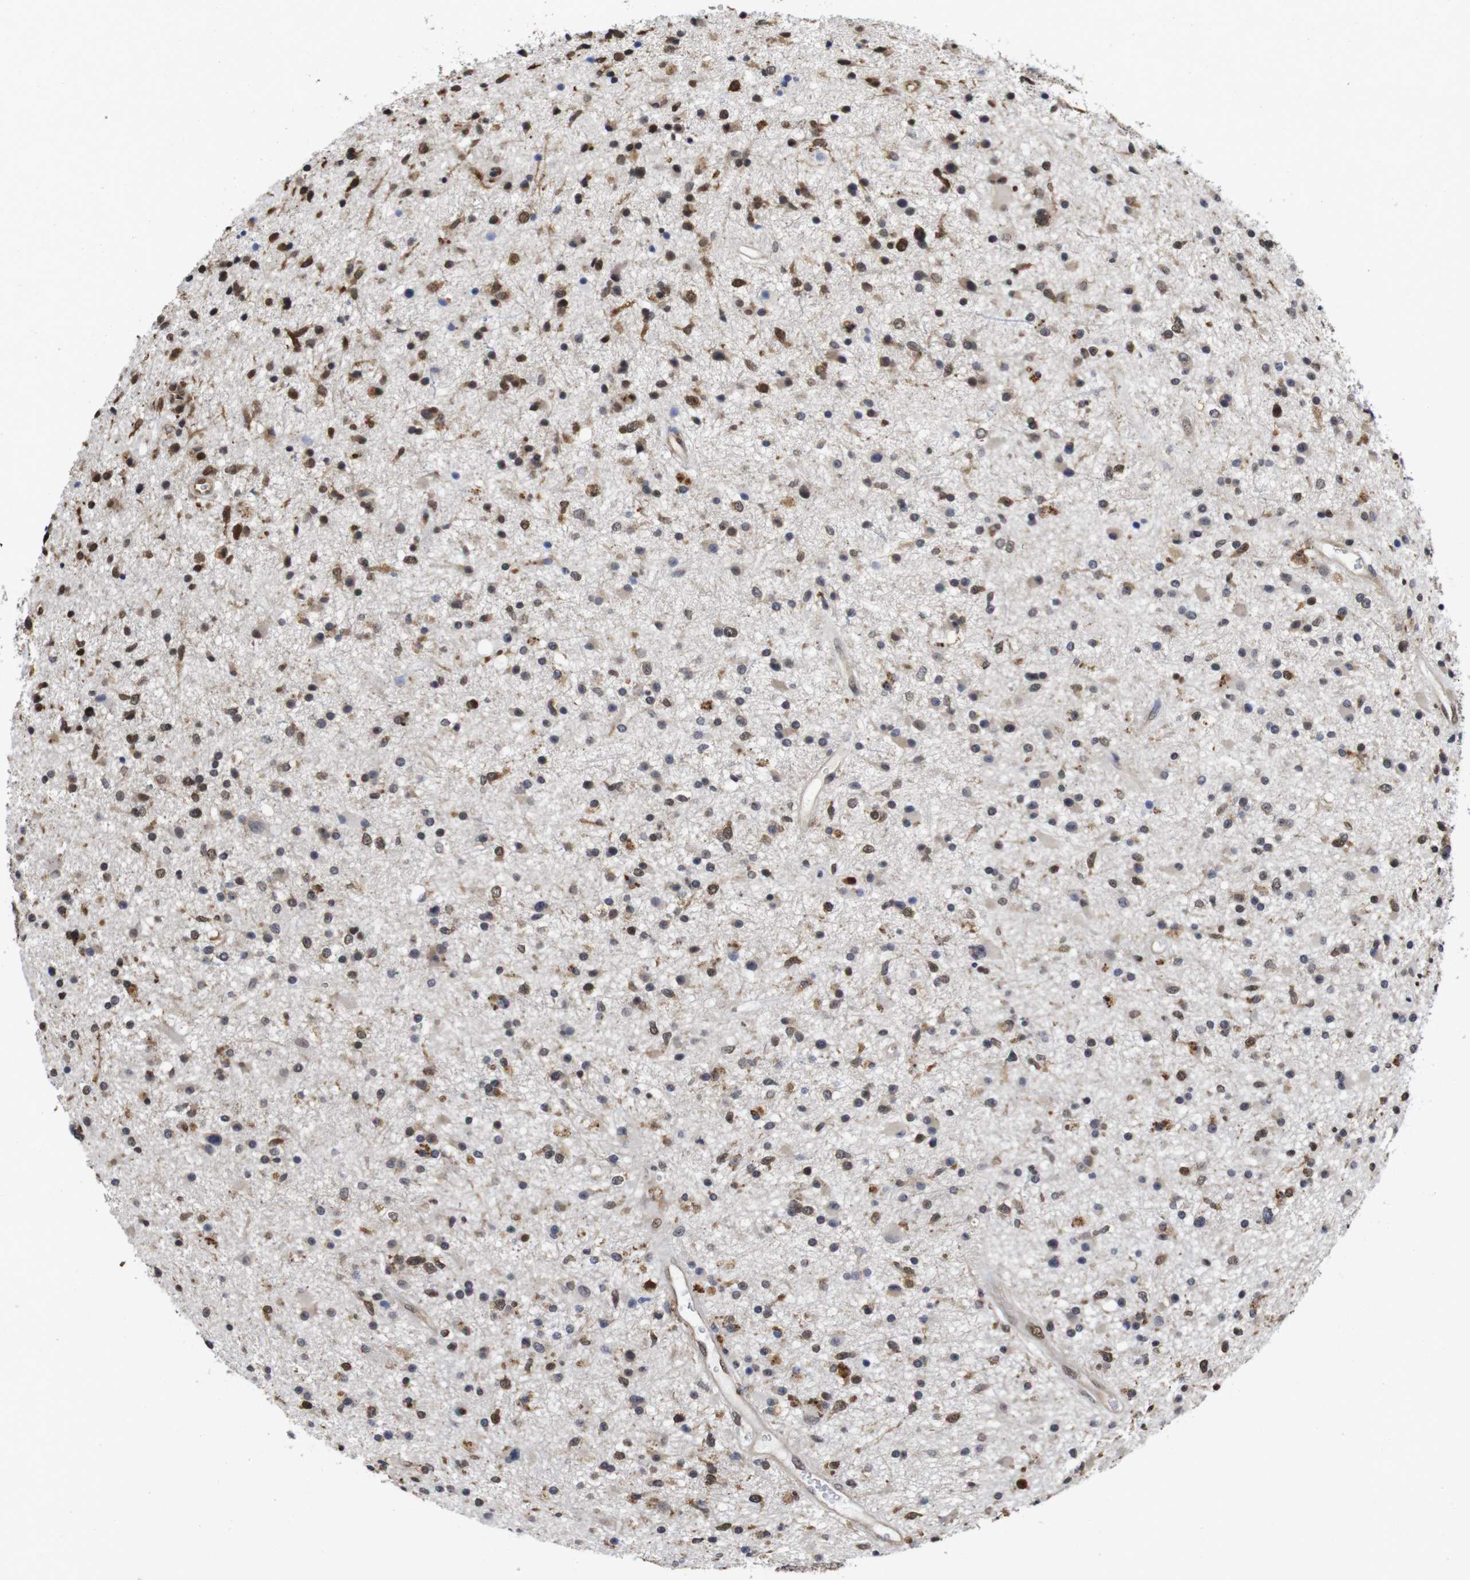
{"staining": {"intensity": "moderate", "quantity": "25%-75%", "location": "cytoplasmic/membranous,nuclear"}, "tissue": "glioma", "cell_type": "Tumor cells", "image_type": "cancer", "snomed": [{"axis": "morphology", "description": "Glioma, malignant, High grade"}, {"axis": "topography", "description": "Brain"}], "caption": "Malignant glioma (high-grade) tissue reveals moderate cytoplasmic/membranous and nuclear staining in about 25%-75% of tumor cells", "gene": "SUMO3", "patient": {"sex": "male", "age": 33}}